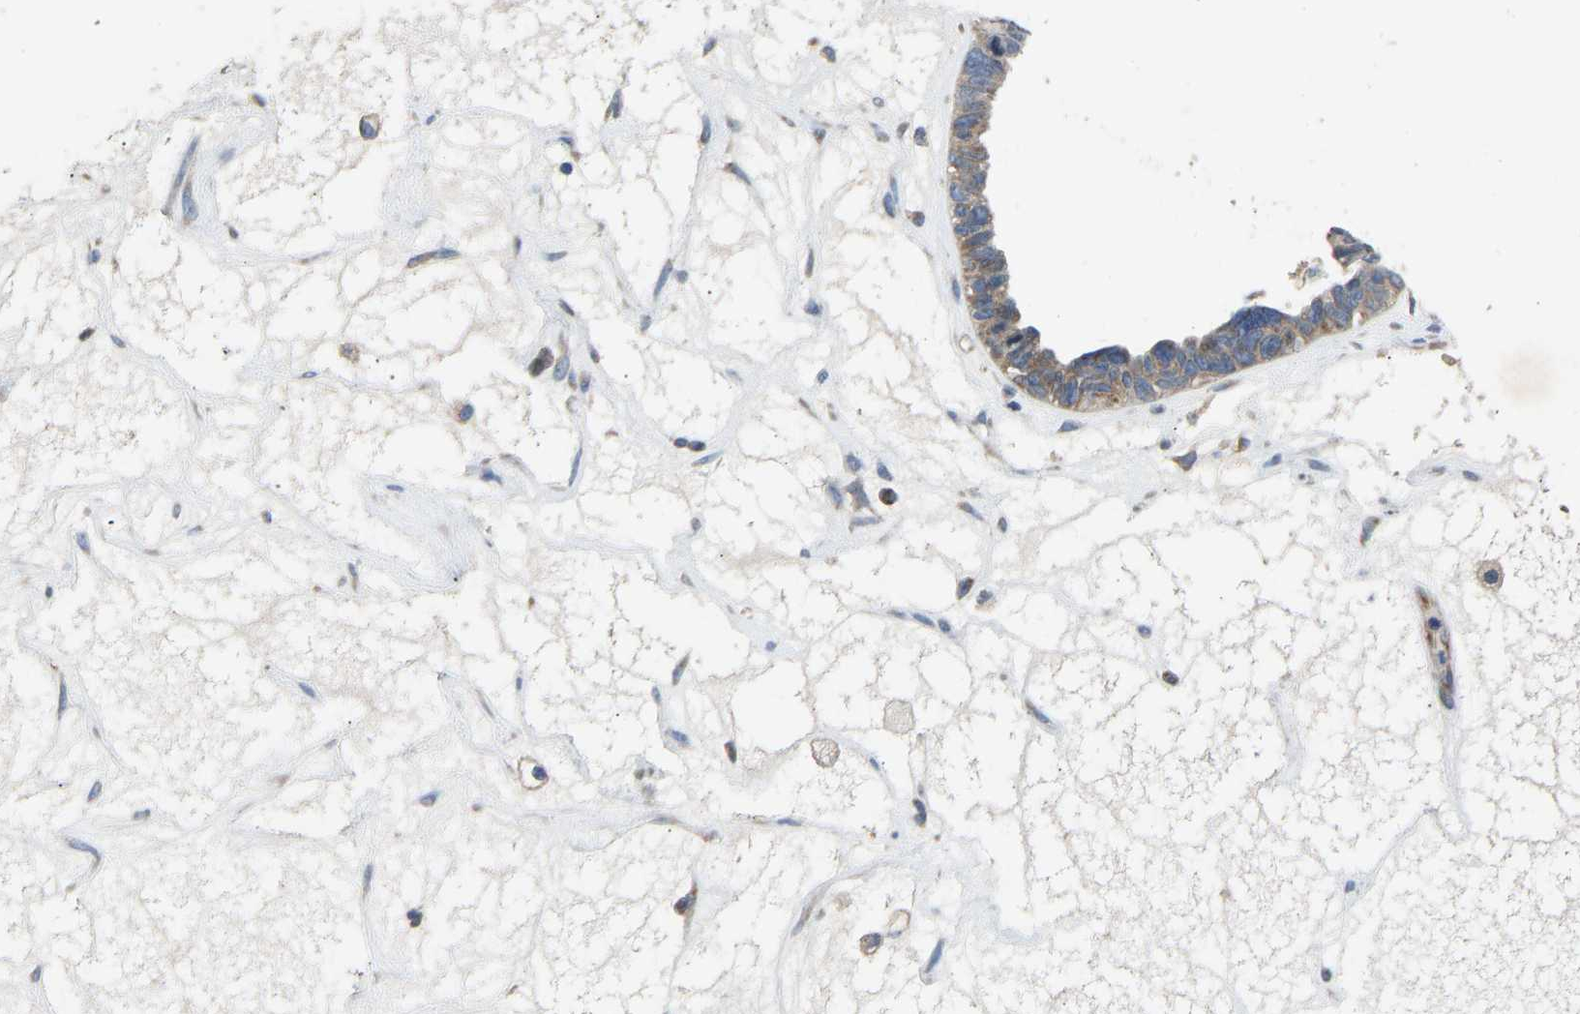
{"staining": {"intensity": "weak", "quantity": ">75%", "location": "cytoplasmic/membranous"}, "tissue": "ovarian cancer", "cell_type": "Tumor cells", "image_type": "cancer", "snomed": [{"axis": "morphology", "description": "Cystadenocarcinoma, serous, NOS"}, {"axis": "topography", "description": "Ovary"}], "caption": "A photomicrograph of human ovarian serous cystadenocarcinoma stained for a protein reveals weak cytoplasmic/membranous brown staining in tumor cells.", "gene": "TMEM150A", "patient": {"sex": "female", "age": 79}}